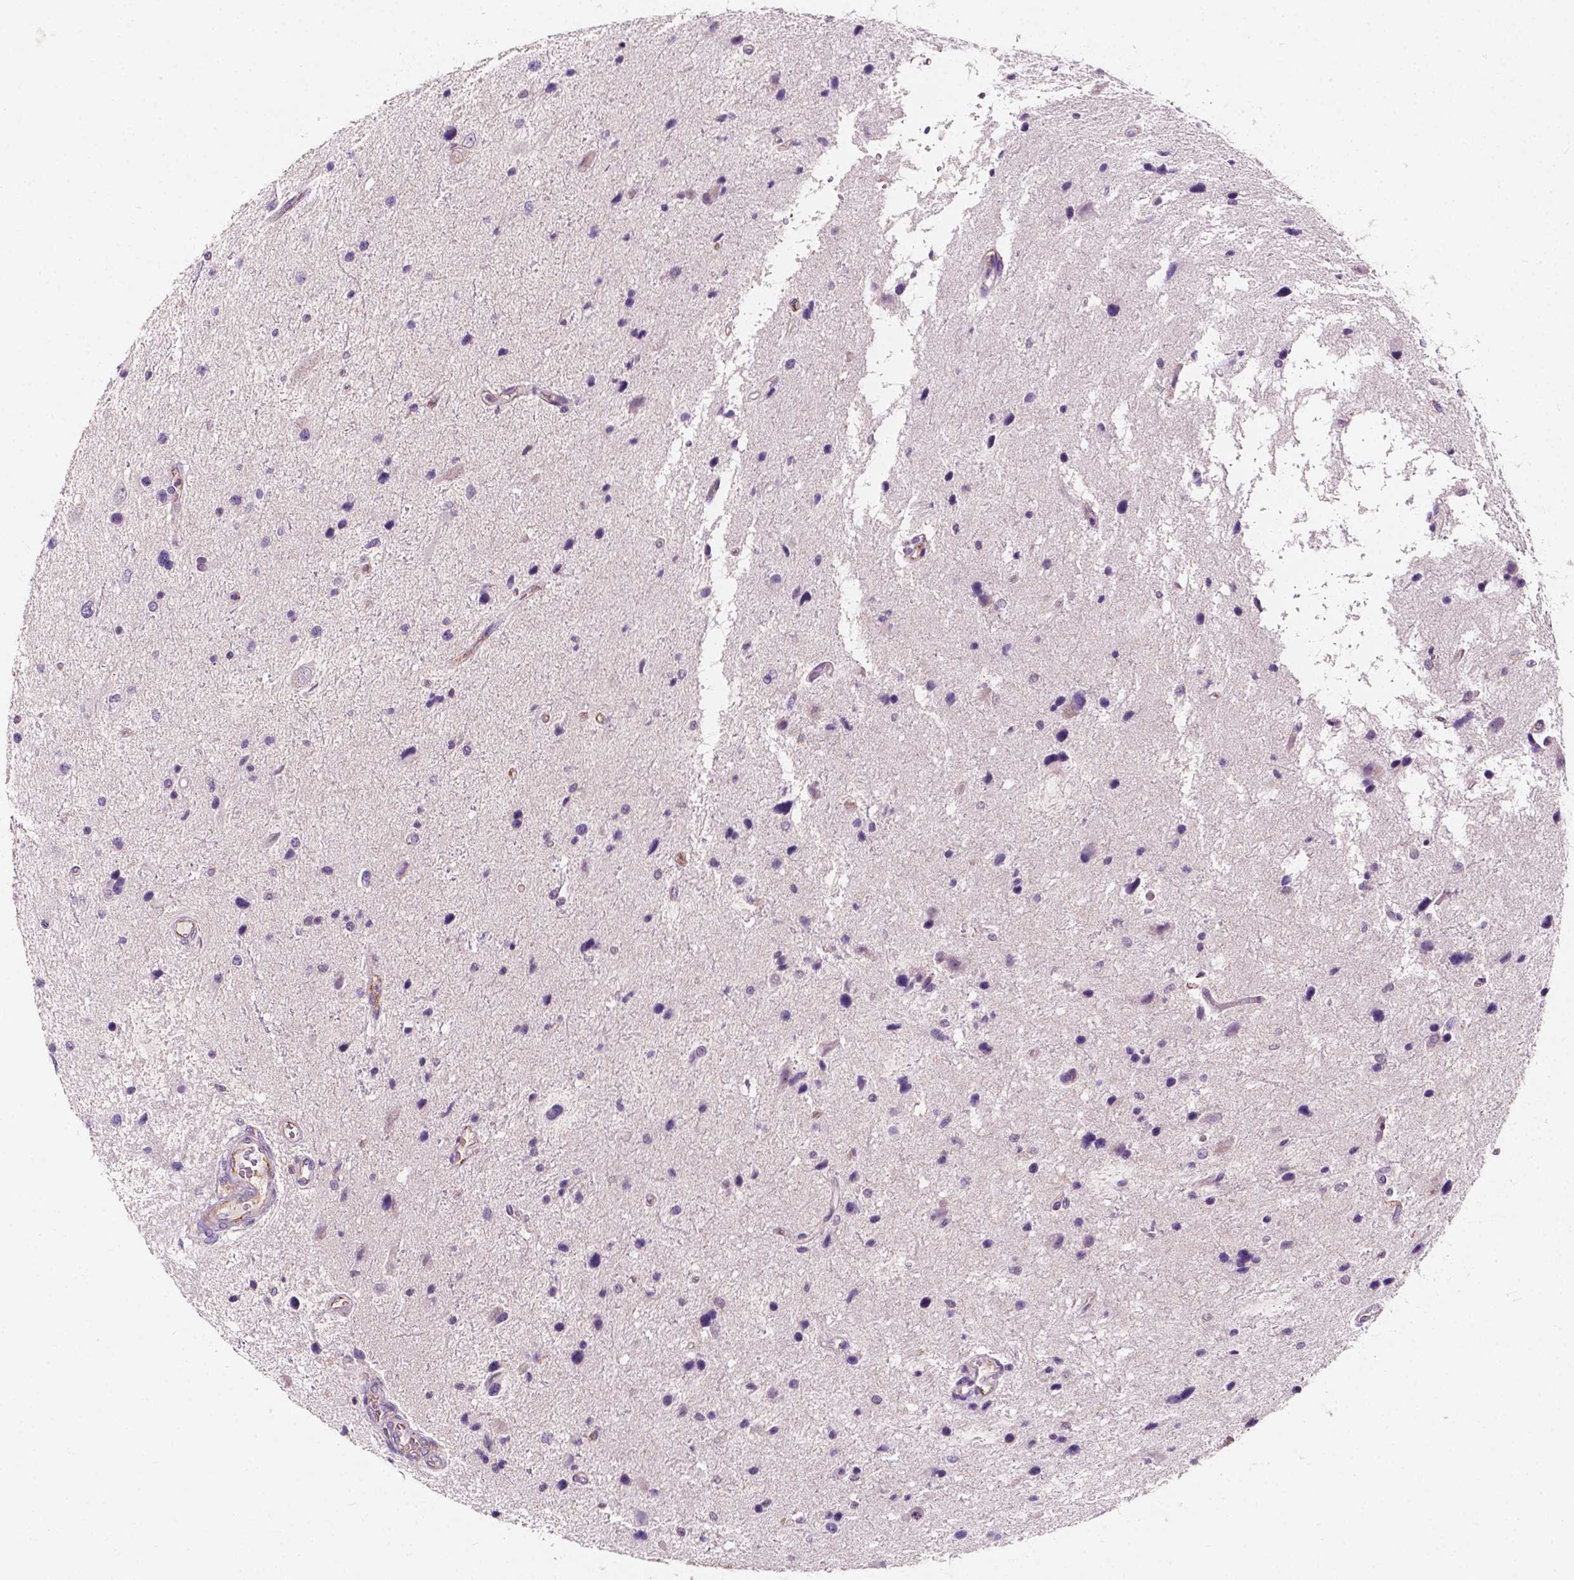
{"staining": {"intensity": "negative", "quantity": "none", "location": "none"}, "tissue": "glioma", "cell_type": "Tumor cells", "image_type": "cancer", "snomed": [{"axis": "morphology", "description": "Glioma, malignant, Low grade"}, {"axis": "topography", "description": "Brain"}], "caption": "Tumor cells show no significant protein expression in malignant glioma (low-grade).", "gene": "SLC22A4", "patient": {"sex": "female", "age": 32}}